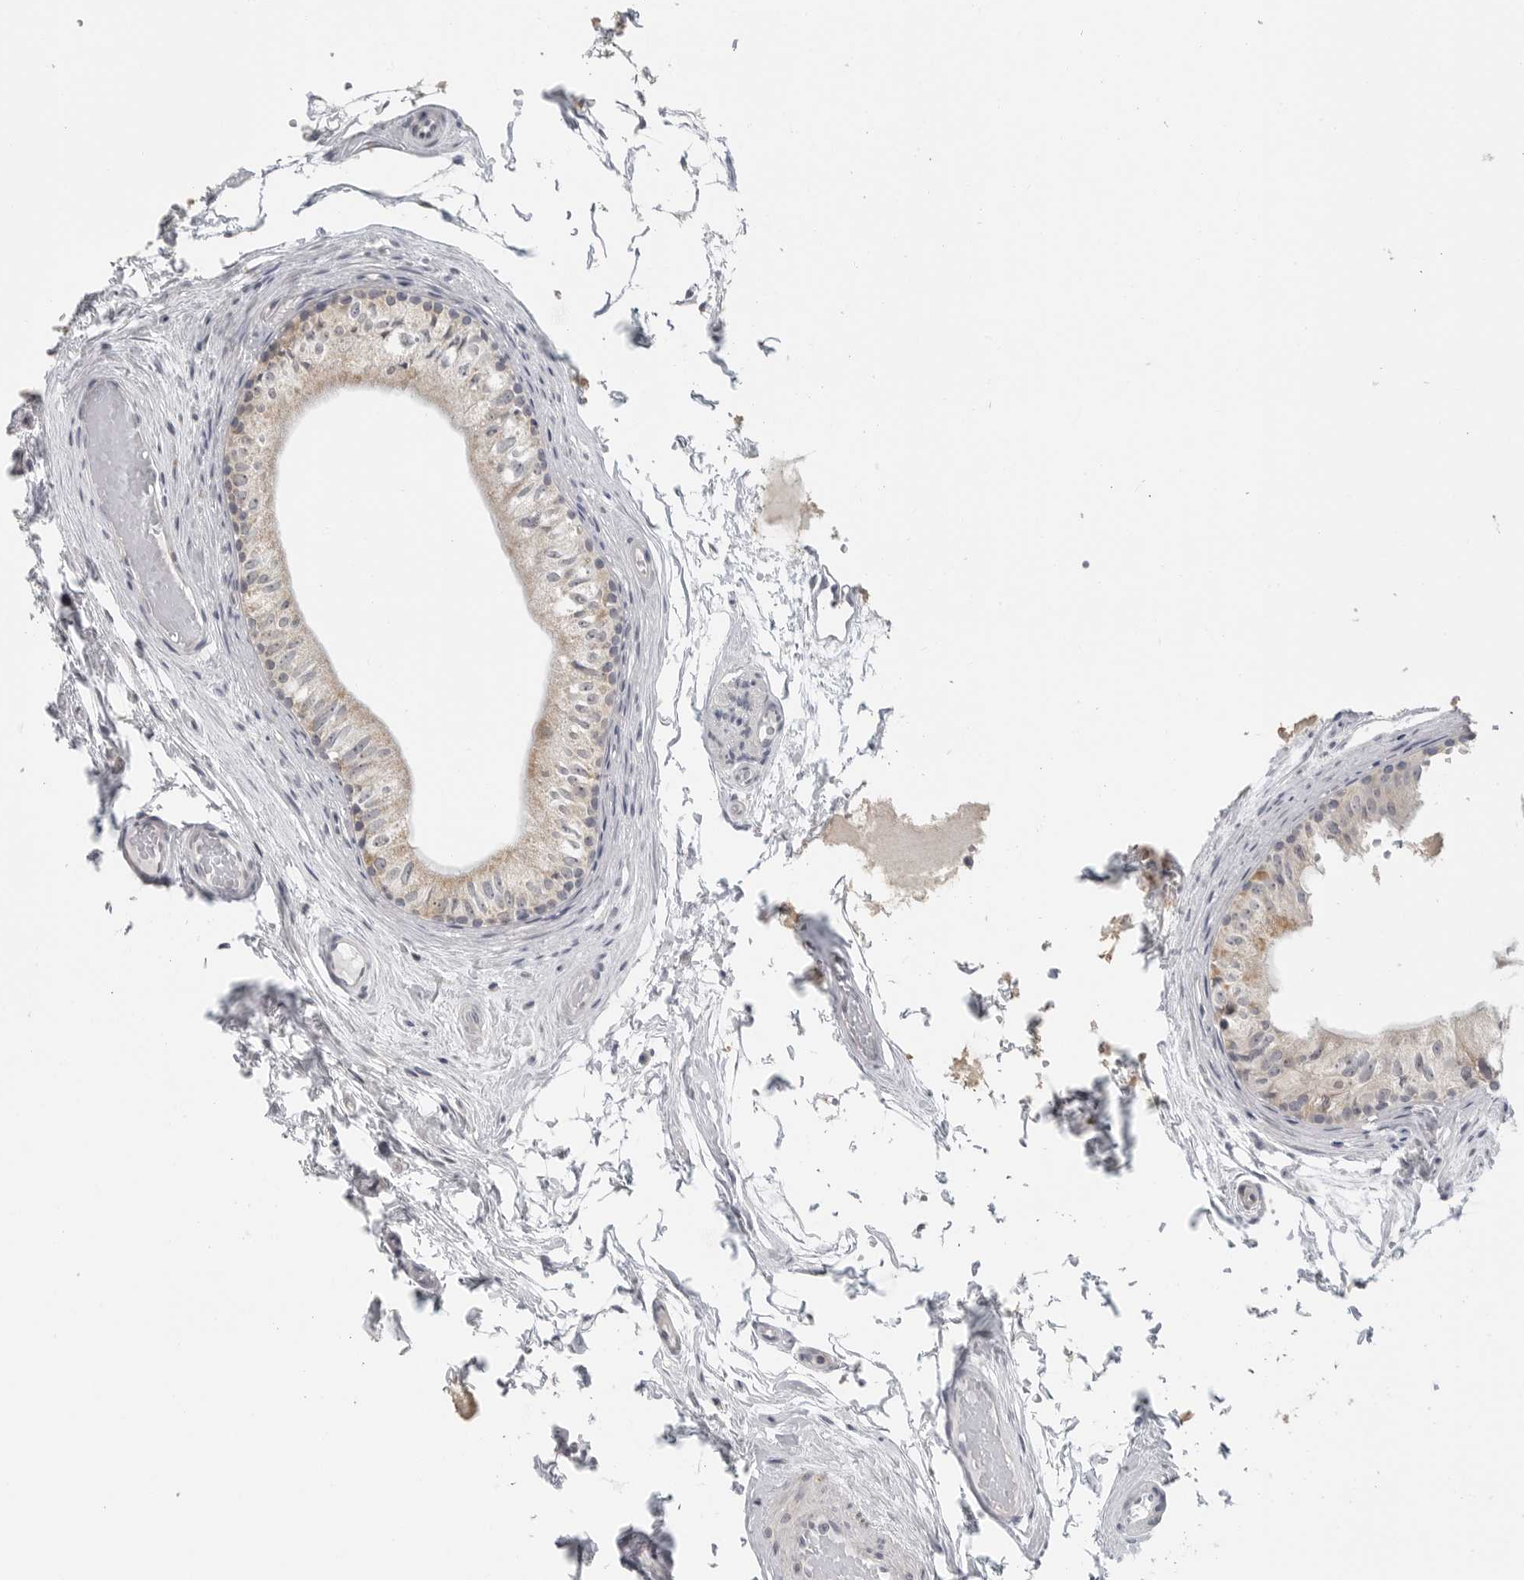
{"staining": {"intensity": "weak", "quantity": "25%-75%", "location": "cytoplasmic/membranous"}, "tissue": "epididymis", "cell_type": "Glandular cells", "image_type": "normal", "snomed": [{"axis": "morphology", "description": "Normal tissue, NOS"}, {"axis": "topography", "description": "Epididymis"}], "caption": "A high-resolution photomicrograph shows IHC staining of normal epididymis, which demonstrates weak cytoplasmic/membranous staining in approximately 25%-75% of glandular cells.", "gene": "IL12RB2", "patient": {"sex": "male", "age": 79}}